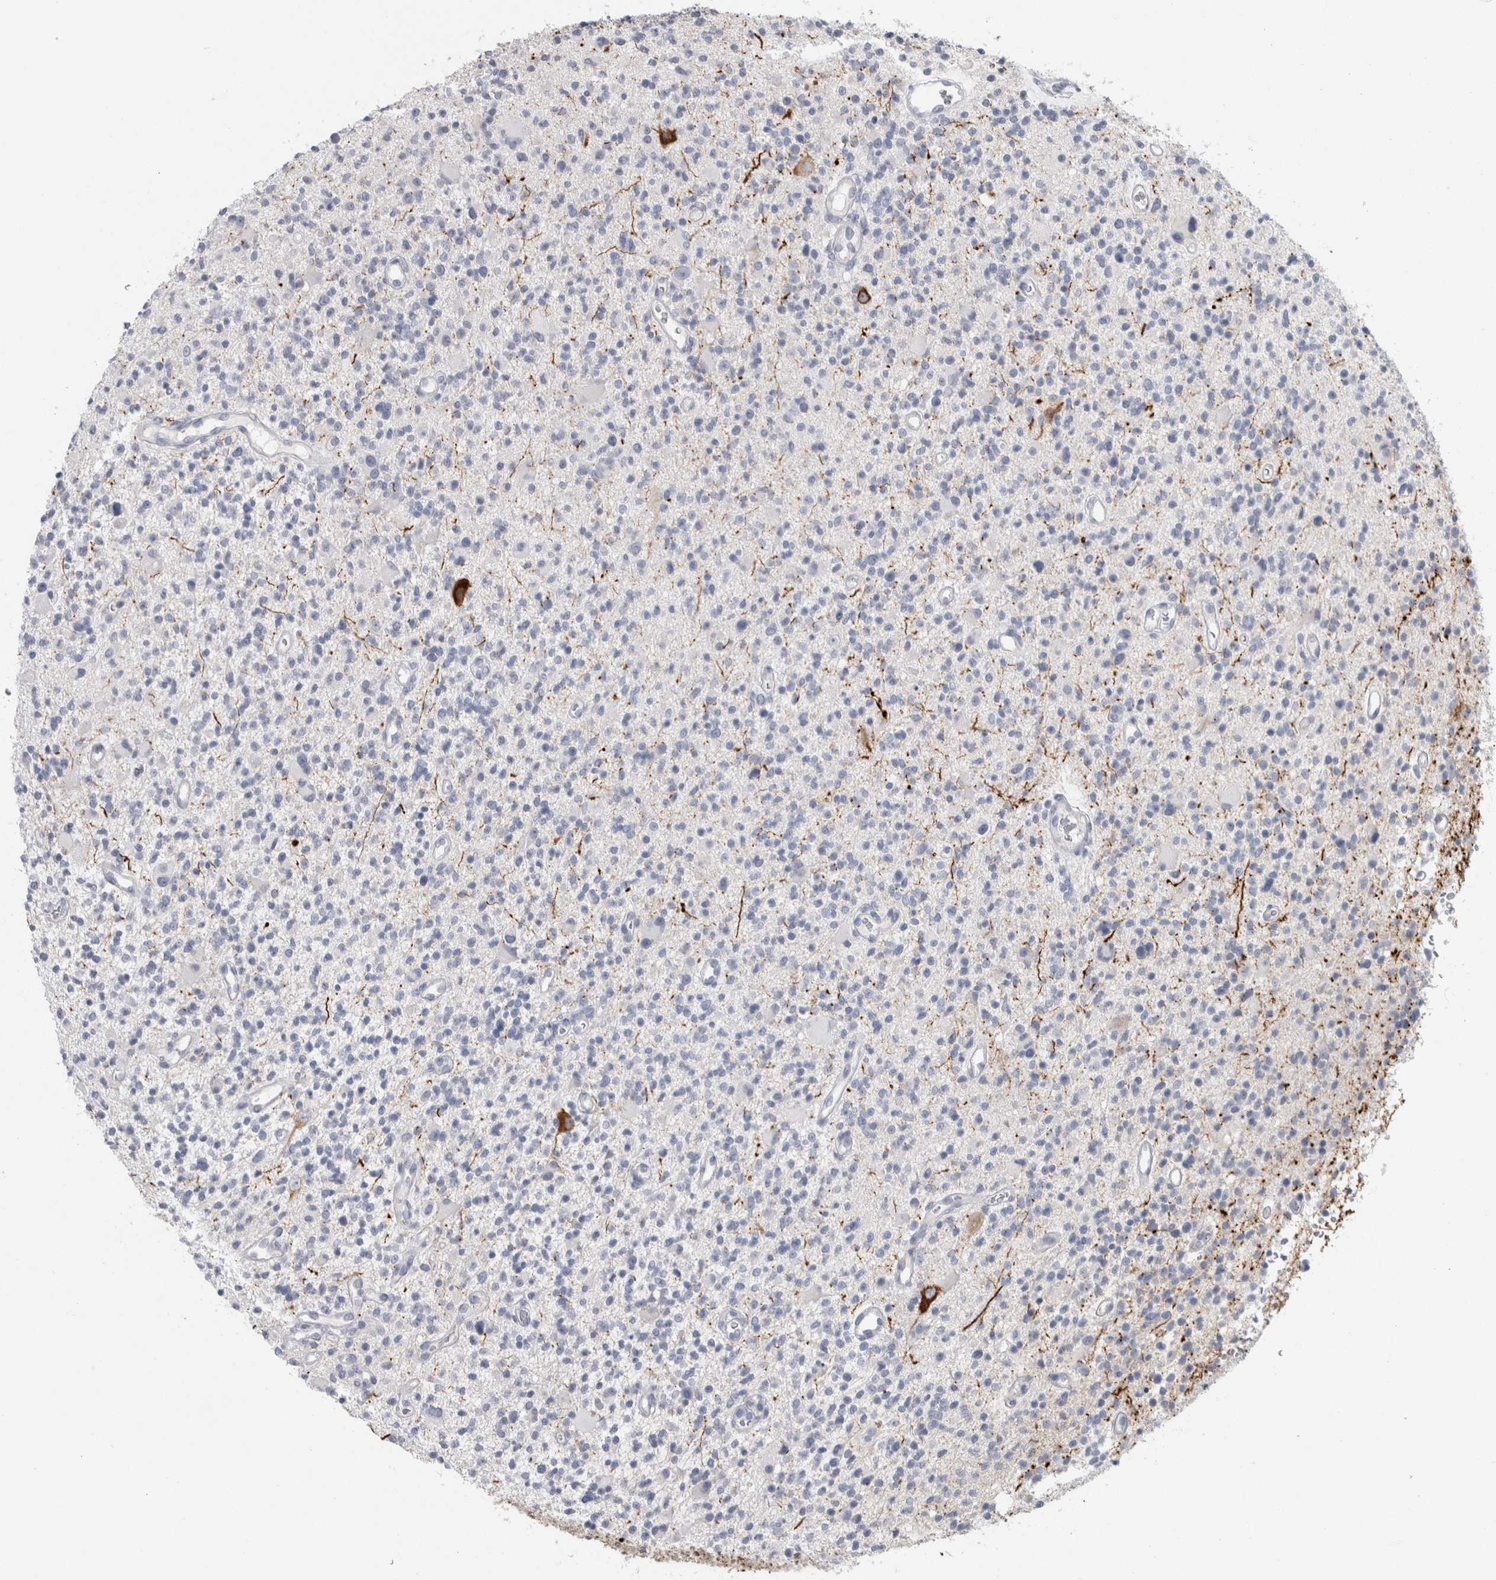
{"staining": {"intensity": "negative", "quantity": "none", "location": "none"}, "tissue": "glioma", "cell_type": "Tumor cells", "image_type": "cancer", "snomed": [{"axis": "morphology", "description": "Glioma, malignant, High grade"}, {"axis": "topography", "description": "Brain"}], "caption": "The photomicrograph demonstrates no staining of tumor cells in malignant high-grade glioma.", "gene": "NEFM", "patient": {"sex": "male", "age": 48}}